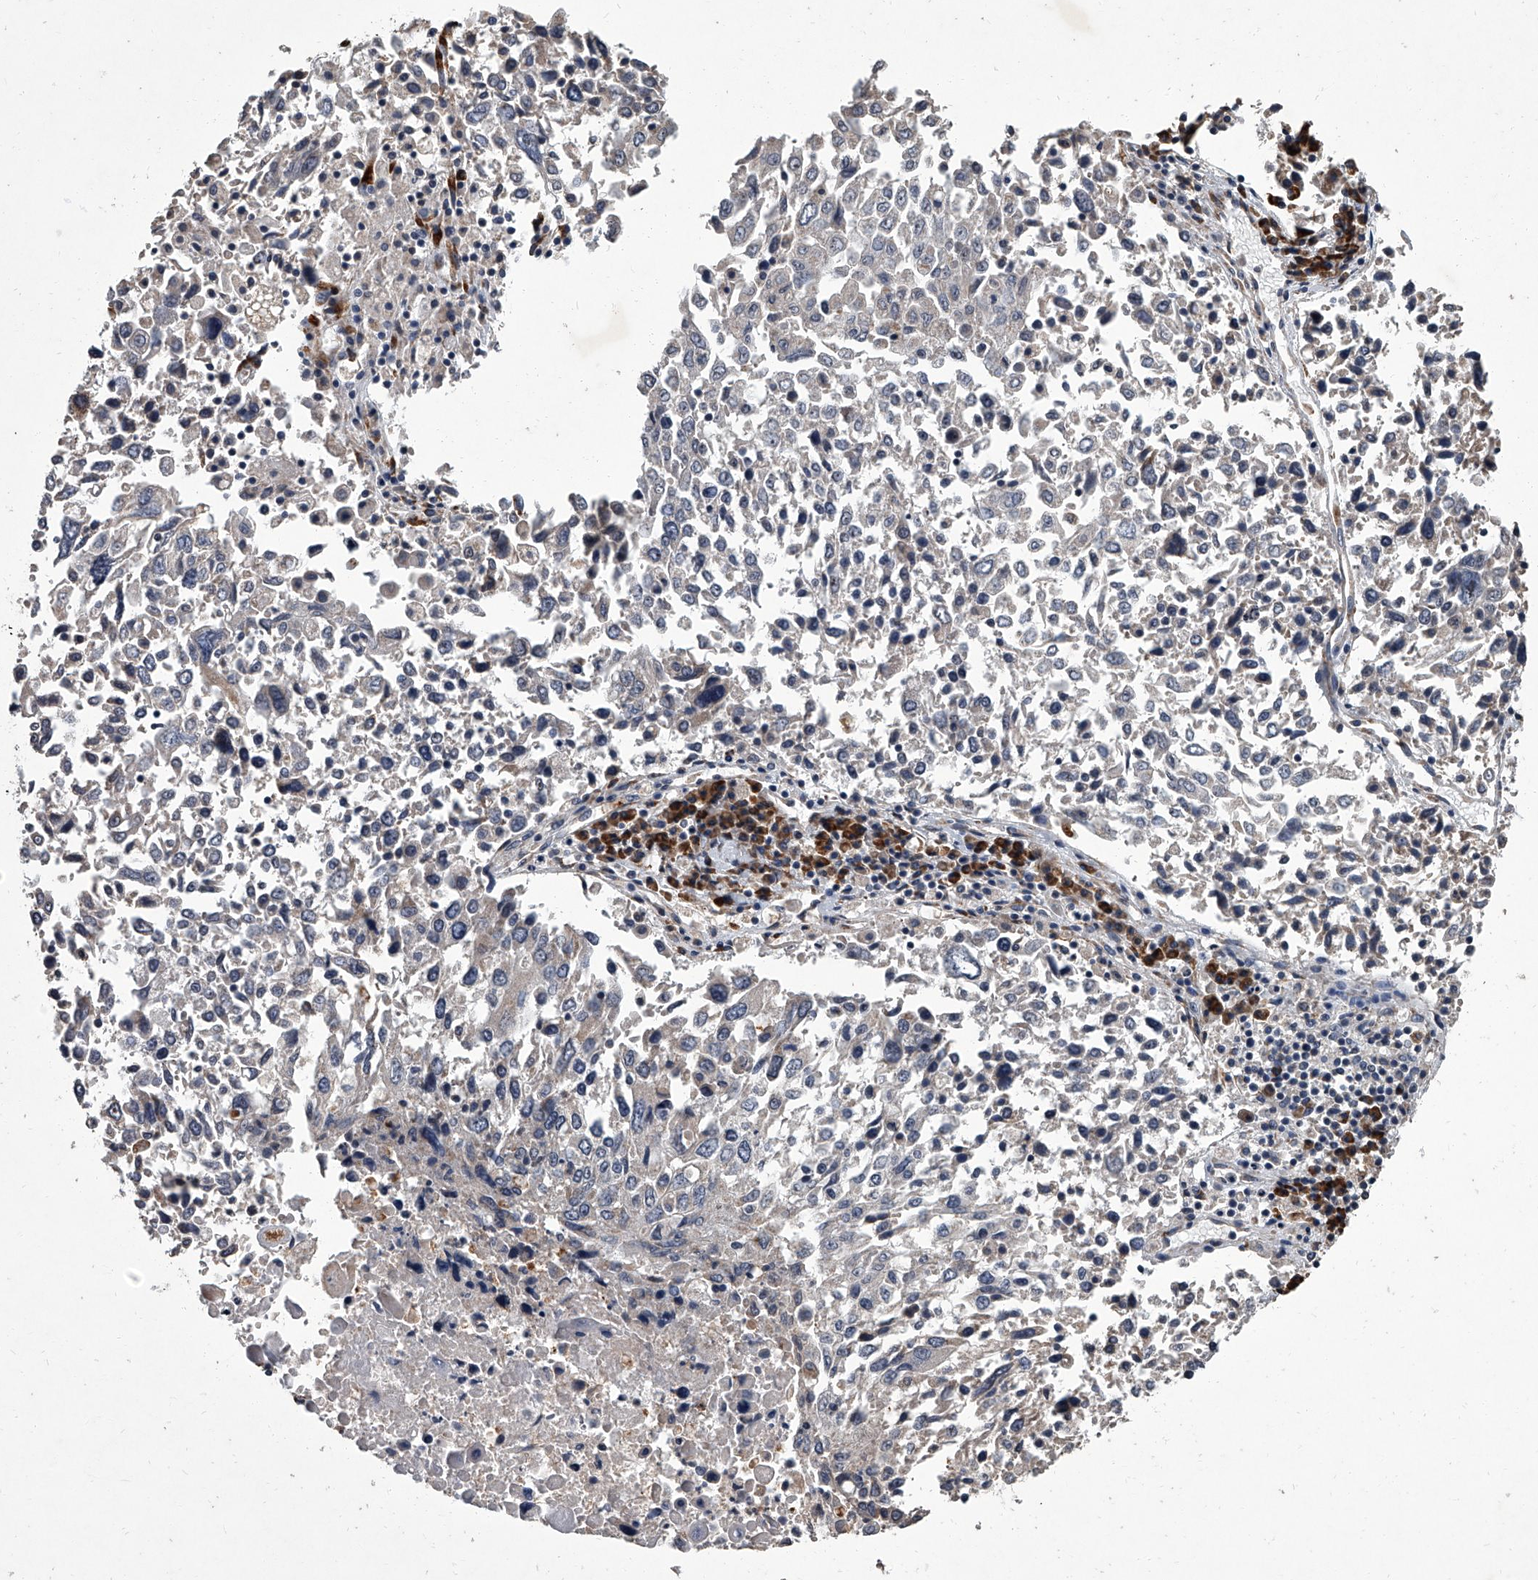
{"staining": {"intensity": "negative", "quantity": "none", "location": "none"}, "tissue": "lung cancer", "cell_type": "Tumor cells", "image_type": "cancer", "snomed": [{"axis": "morphology", "description": "Squamous cell carcinoma, NOS"}, {"axis": "topography", "description": "Lung"}], "caption": "Tumor cells are negative for protein expression in human lung cancer (squamous cell carcinoma).", "gene": "SIRT4", "patient": {"sex": "male", "age": 65}}